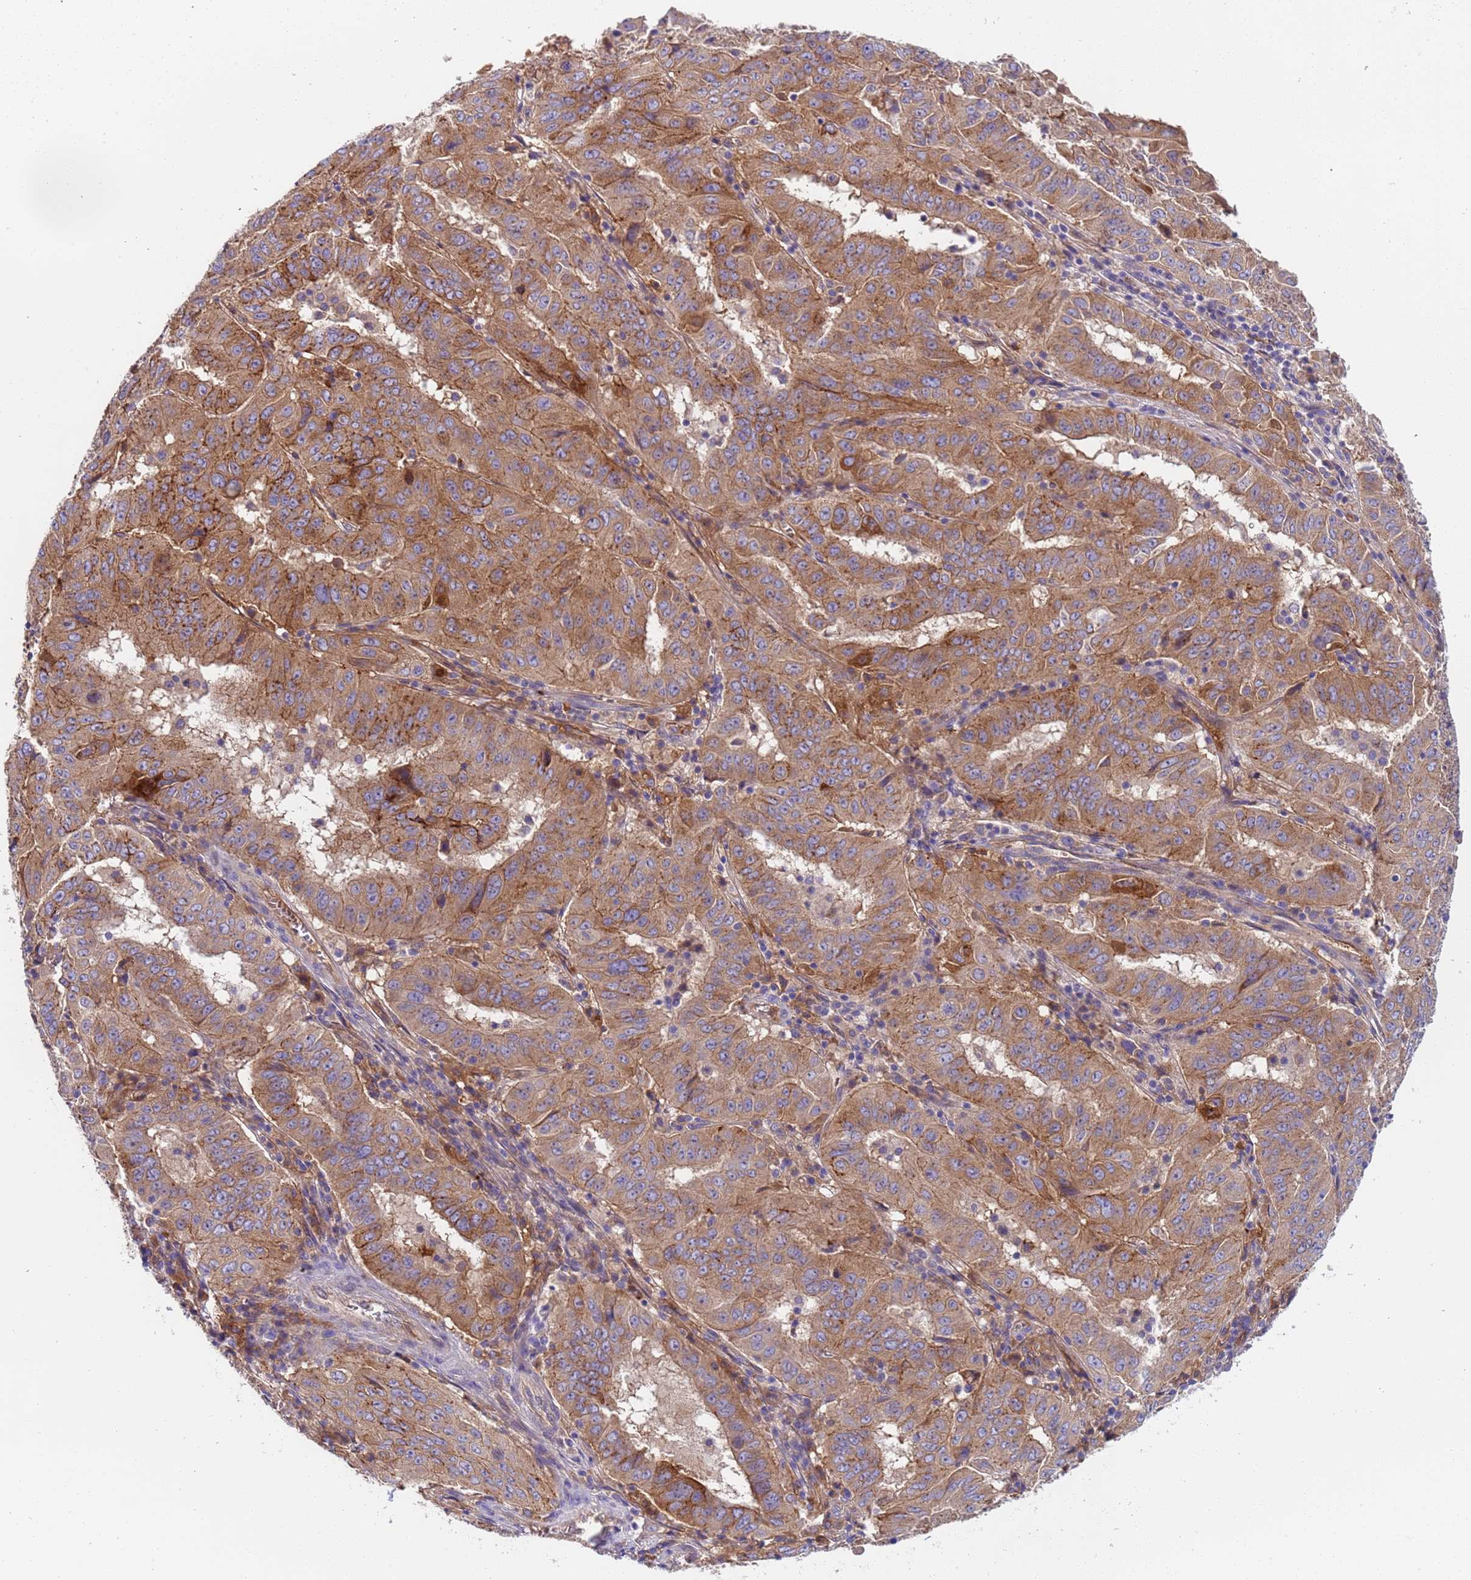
{"staining": {"intensity": "moderate", "quantity": ">75%", "location": "cytoplasmic/membranous"}, "tissue": "pancreatic cancer", "cell_type": "Tumor cells", "image_type": "cancer", "snomed": [{"axis": "morphology", "description": "Adenocarcinoma, NOS"}, {"axis": "topography", "description": "Pancreas"}], "caption": "The immunohistochemical stain highlights moderate cytoplasmic/membranous positivity in tumor cells of adenocarcinoma (pancreatic) tissue. The protein of interest is shown in brown color, while the nuclei are stained blue.", "gene": "PAQR7", "patient": {"sex": "male", "age": 63}}